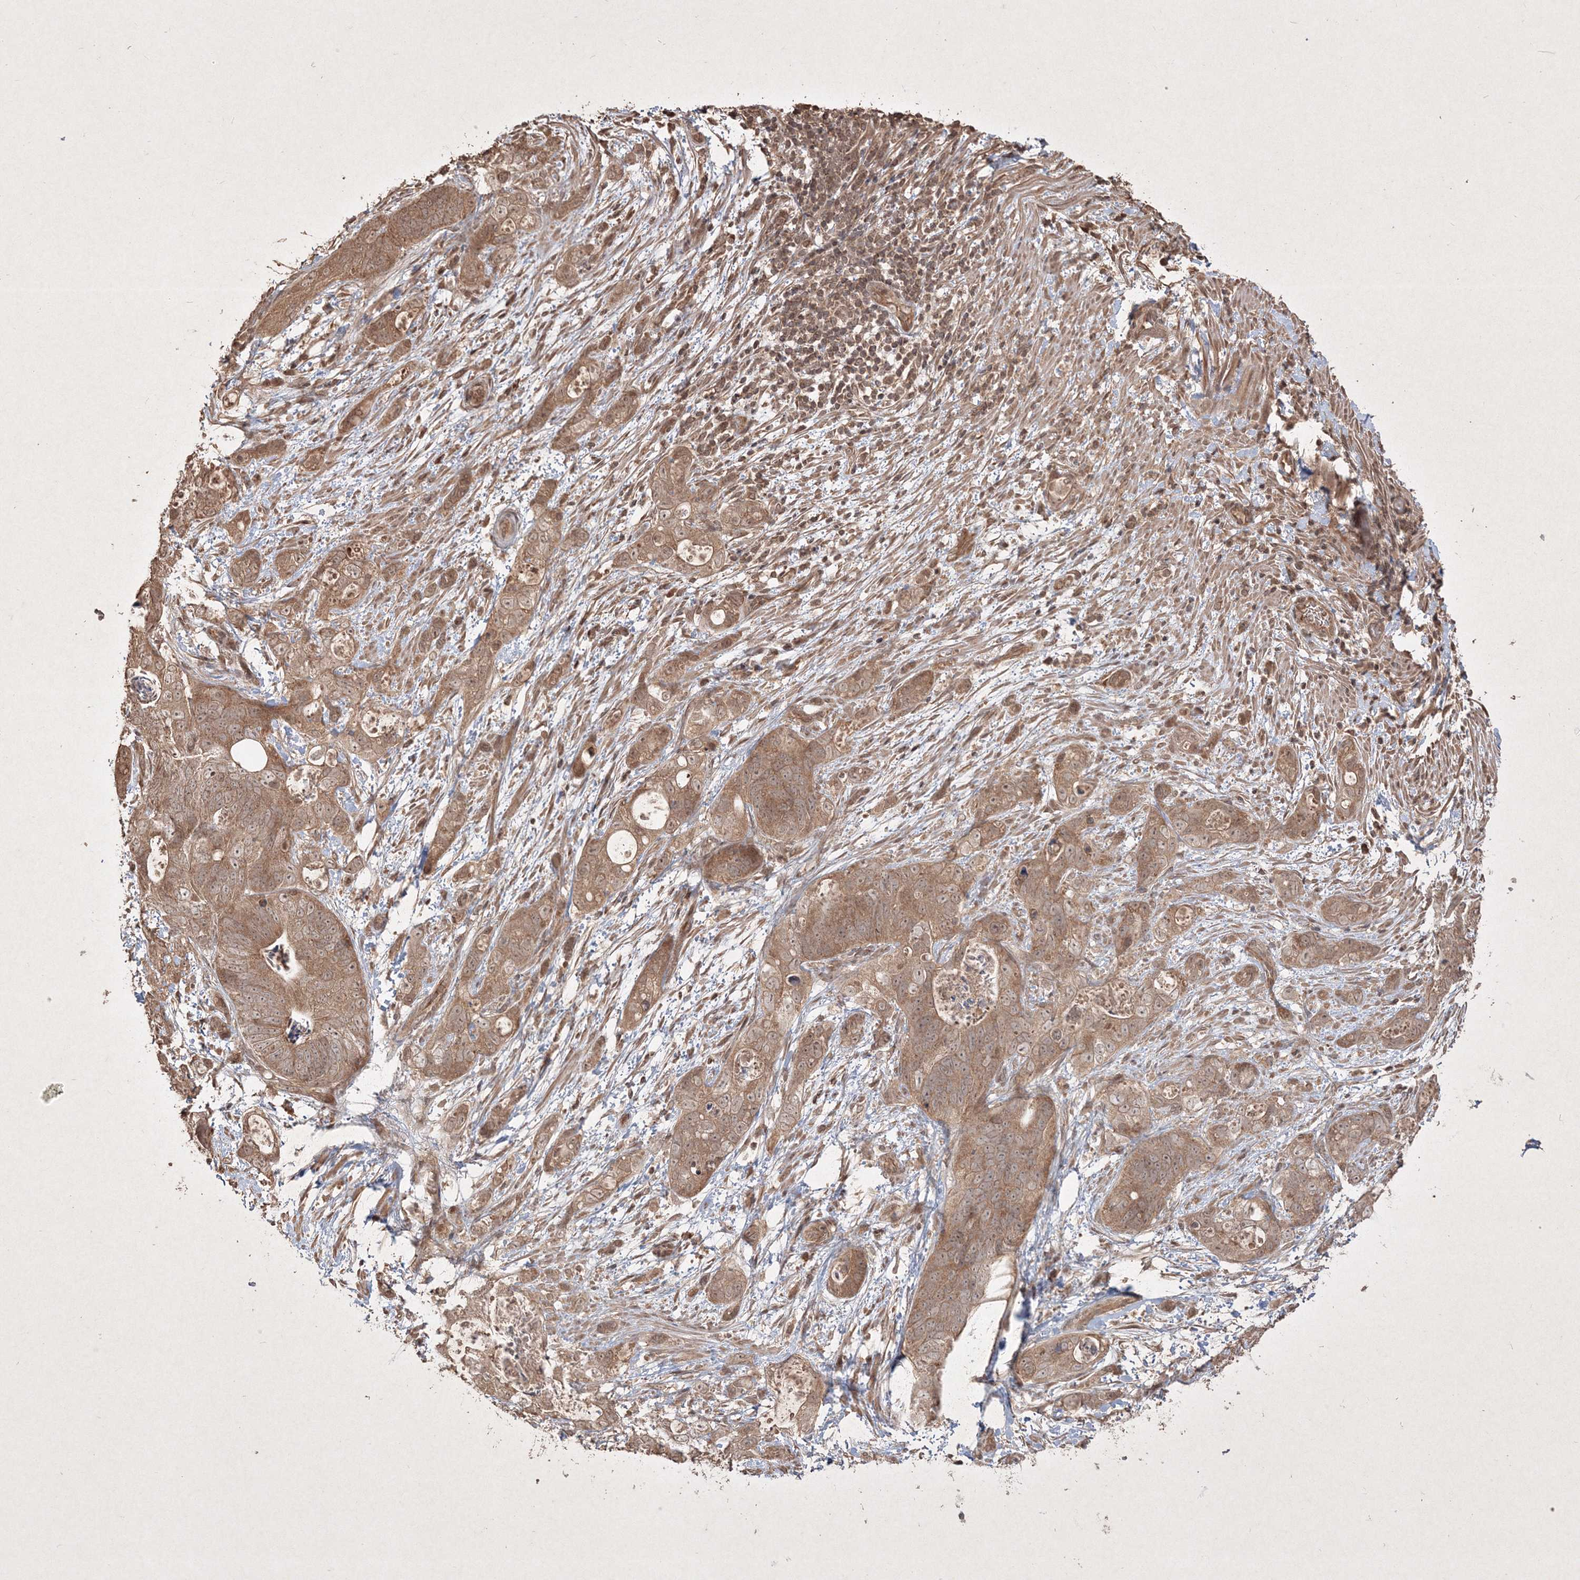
{"staining": {"intensity": "moderate", "quantity": ">75%", "location": "cytoplasmic/membranous"}, "tissue": "stomach cancer", "cell_type": "Tumor cells", "image_type": "cancer", "snomed": [{"axis": "morphology", "description": "Normal tissue, NOS"}, {"axis": "morphology", "description": "Adenocarcinoma, NOS"}, {"axis": "topography", "description": "Stomach"}], "caption": "Tumor cells display medium levels of moderate cytoplasmic/membranous positivity in about >75% of cells in stomach cancer (adenocarcinoma).", "gene": "PELI3", "patient": {"sex": "female", "age": 89}}